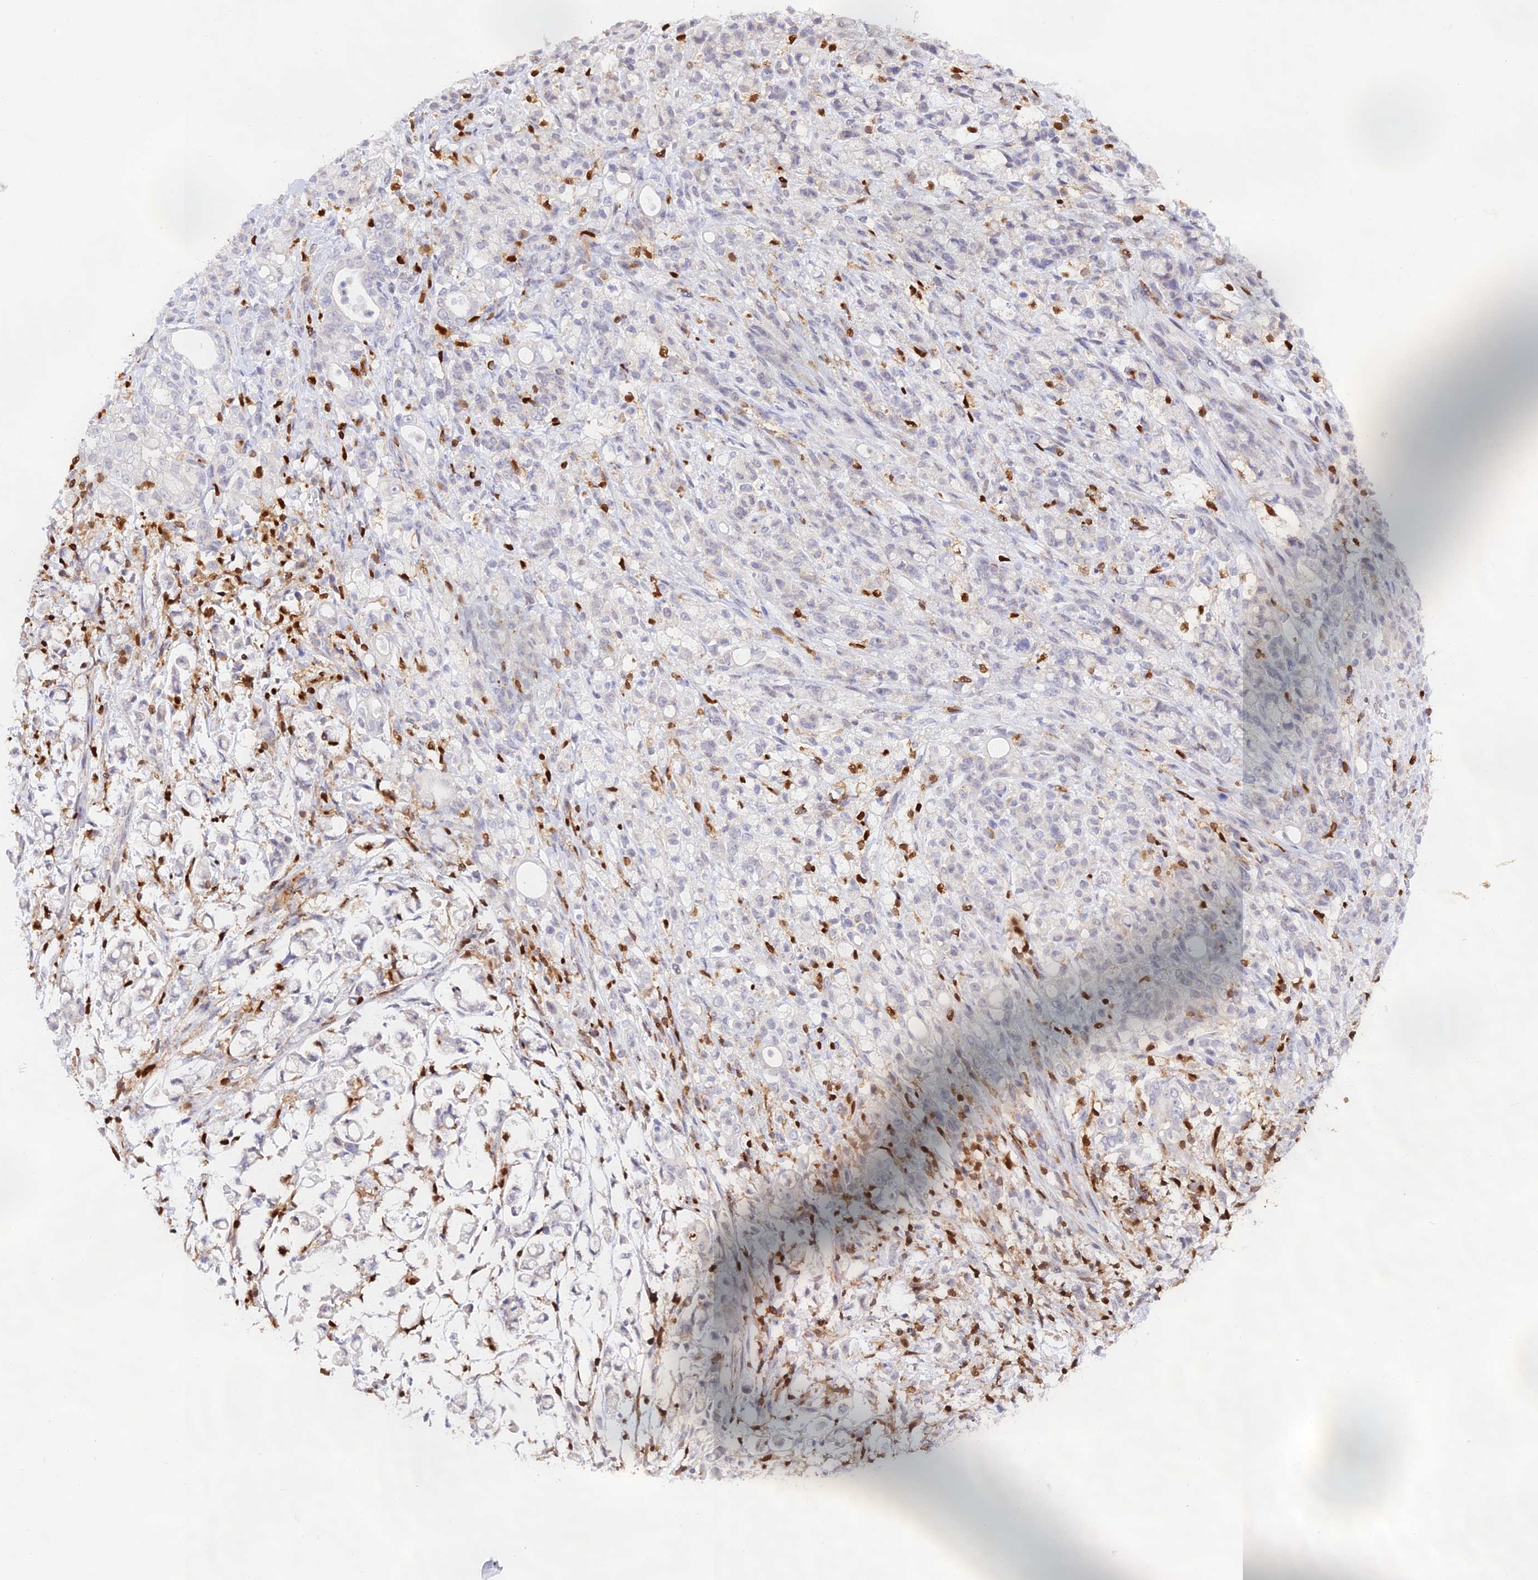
{"staining": {"intensity": "negative", "quantity": "none", "location": "none"}, "tissue": "stomach cancer", "cell_type": "Tumor cells", "image_type": "cancer", "snomed": [{"axis": "morphology", "description": "Adenocarcinoma, NOS"}, {"axis": "topography", "description": "Stomach"}], "caption": "A high-resolution histopathology image shows immunohistochemistry staining of stomach cancer (adenocarcinoma), which reveals no significant expression in tumor cells.", "gene": "DENND1C", "patient": {"sex": "female", "age": 60}}